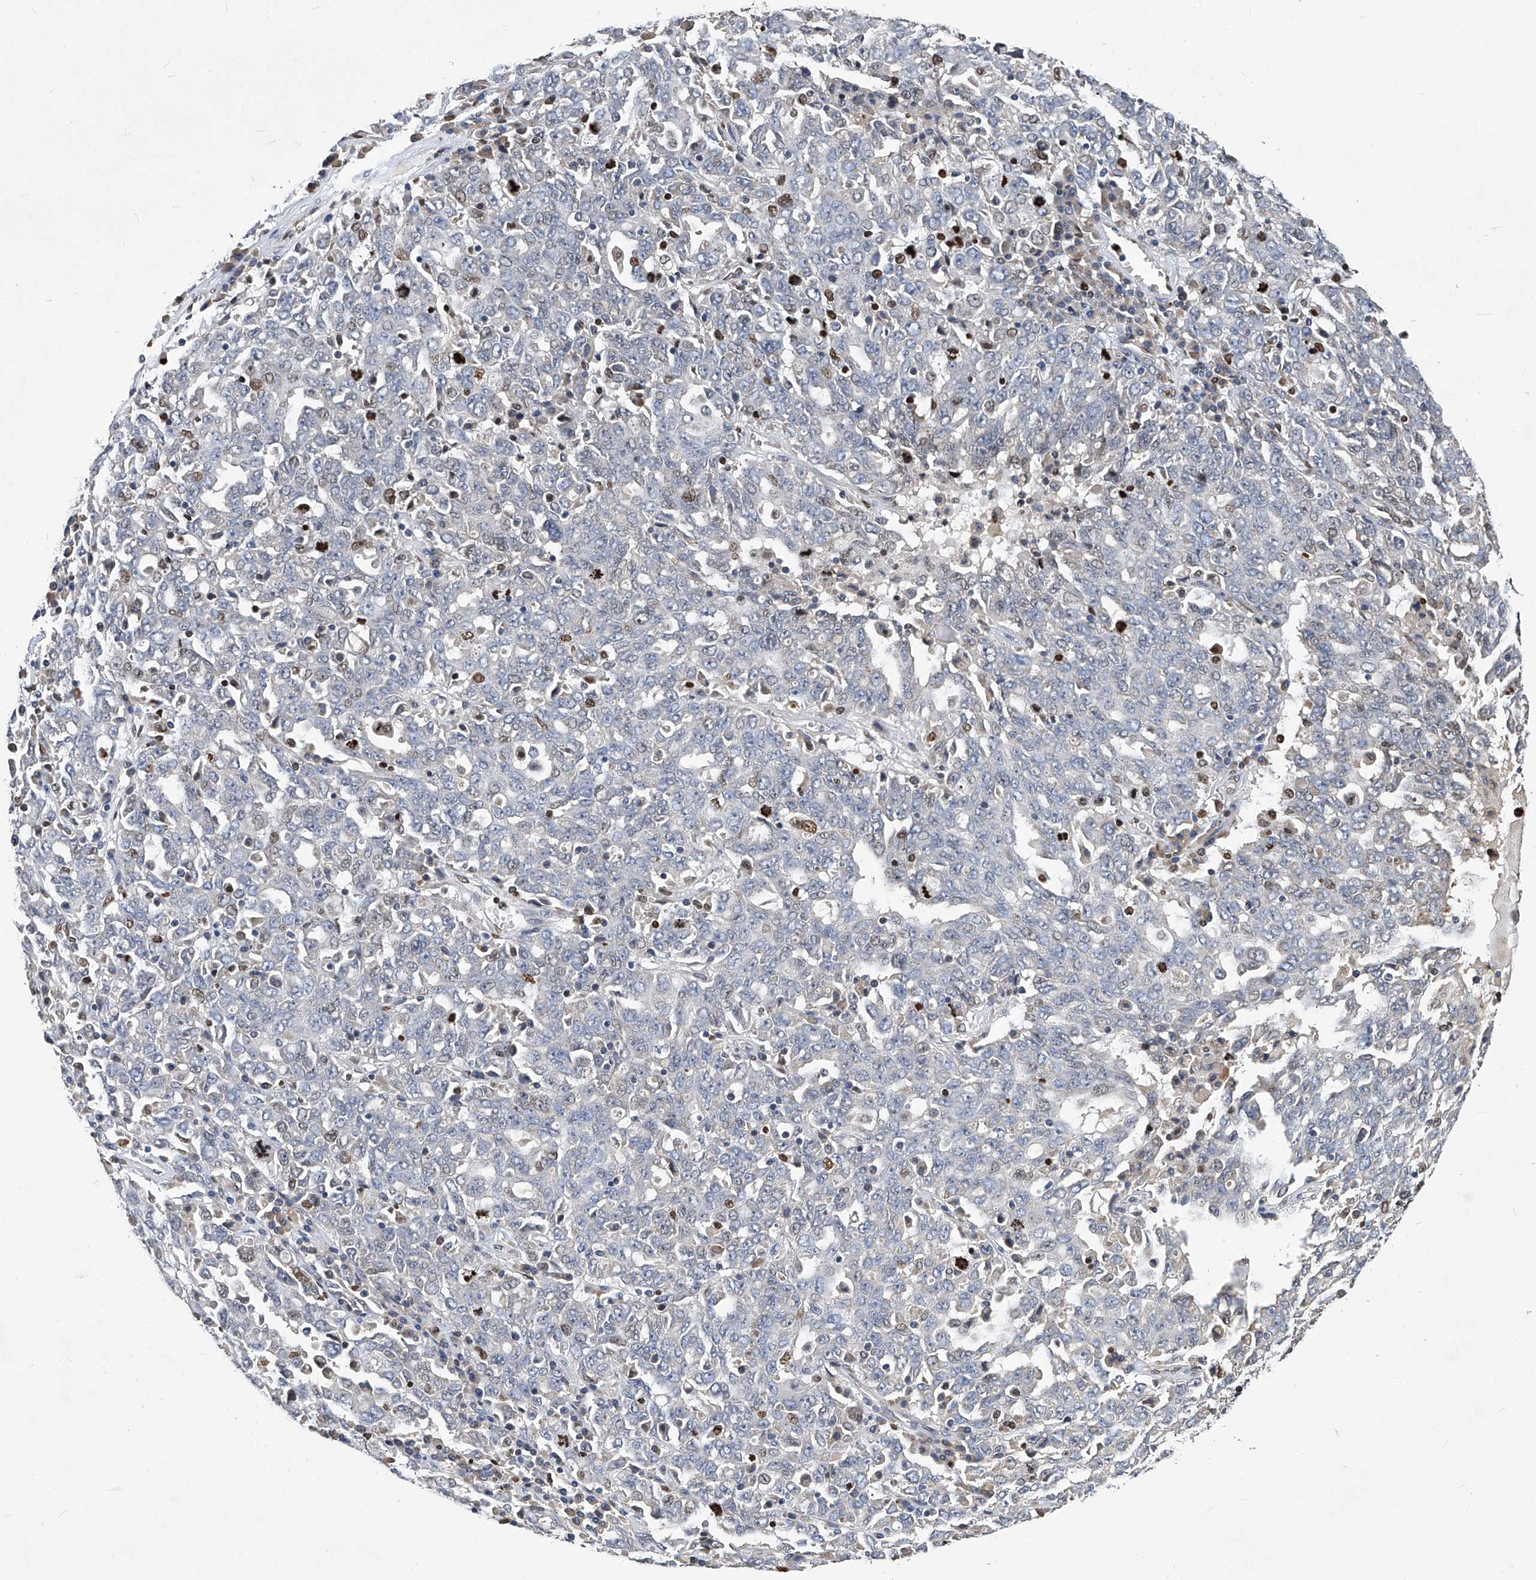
{"staining": {"intensity": "negative", "quantity": "none", "location": "none"}, "tissue": "ovarian cancer", "cell_type": "Tumor cells", "image_type": "cancer", "snomed": [{"axis": "morphology", "description": "Carcinoma, endometroid"}, {"axis": "topography", "description": "Ovary"}], "caption": "Ovarian endometroid carcinoma was stained to show a protein in brown. There is no significant staining in tumor cells. Nuclei are stained in blue.", "gene": "TGFBR1", "patient": {"sex": "female", "age": 62}}